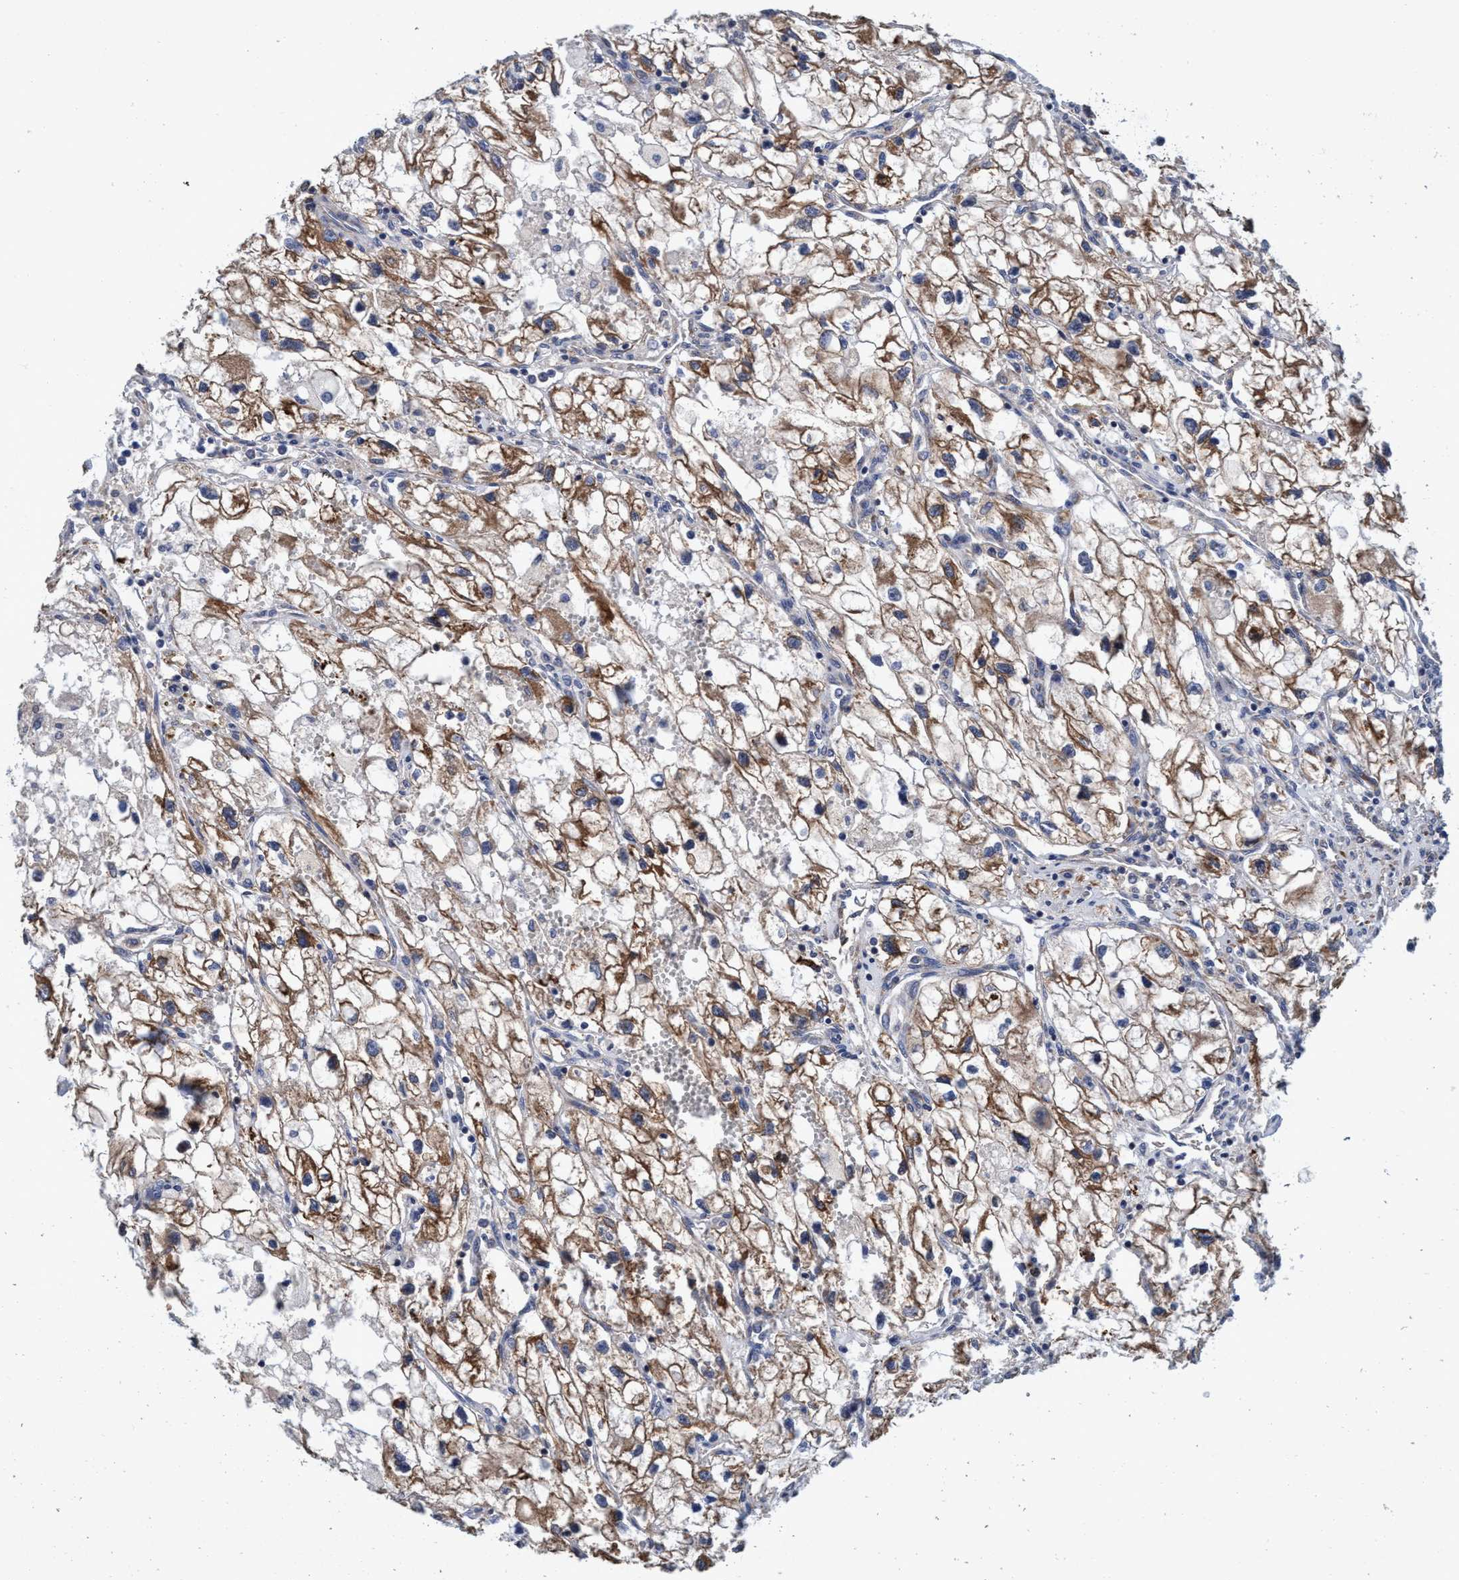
{"staining": {"intensity": "moderate", "quantity": ">75%", "location": "cytoplasmic/membranous"}, "tissue": "renal cancer", "cell_type": "Tumor cells", "image_type": "cancer", "snomed": [{"axis": "morphology", "description": "Adenocarcinoma, NOS"}, {"axis": "topography", "description": "Kidney"}], "caption": "Moderate cytoplasmic/membranous expression is present in approximately >75% of tumor cells in renal adenocarcinoma.", "gene": "CALCOCO2", "patient": {"sex": "female", "age": 70}}